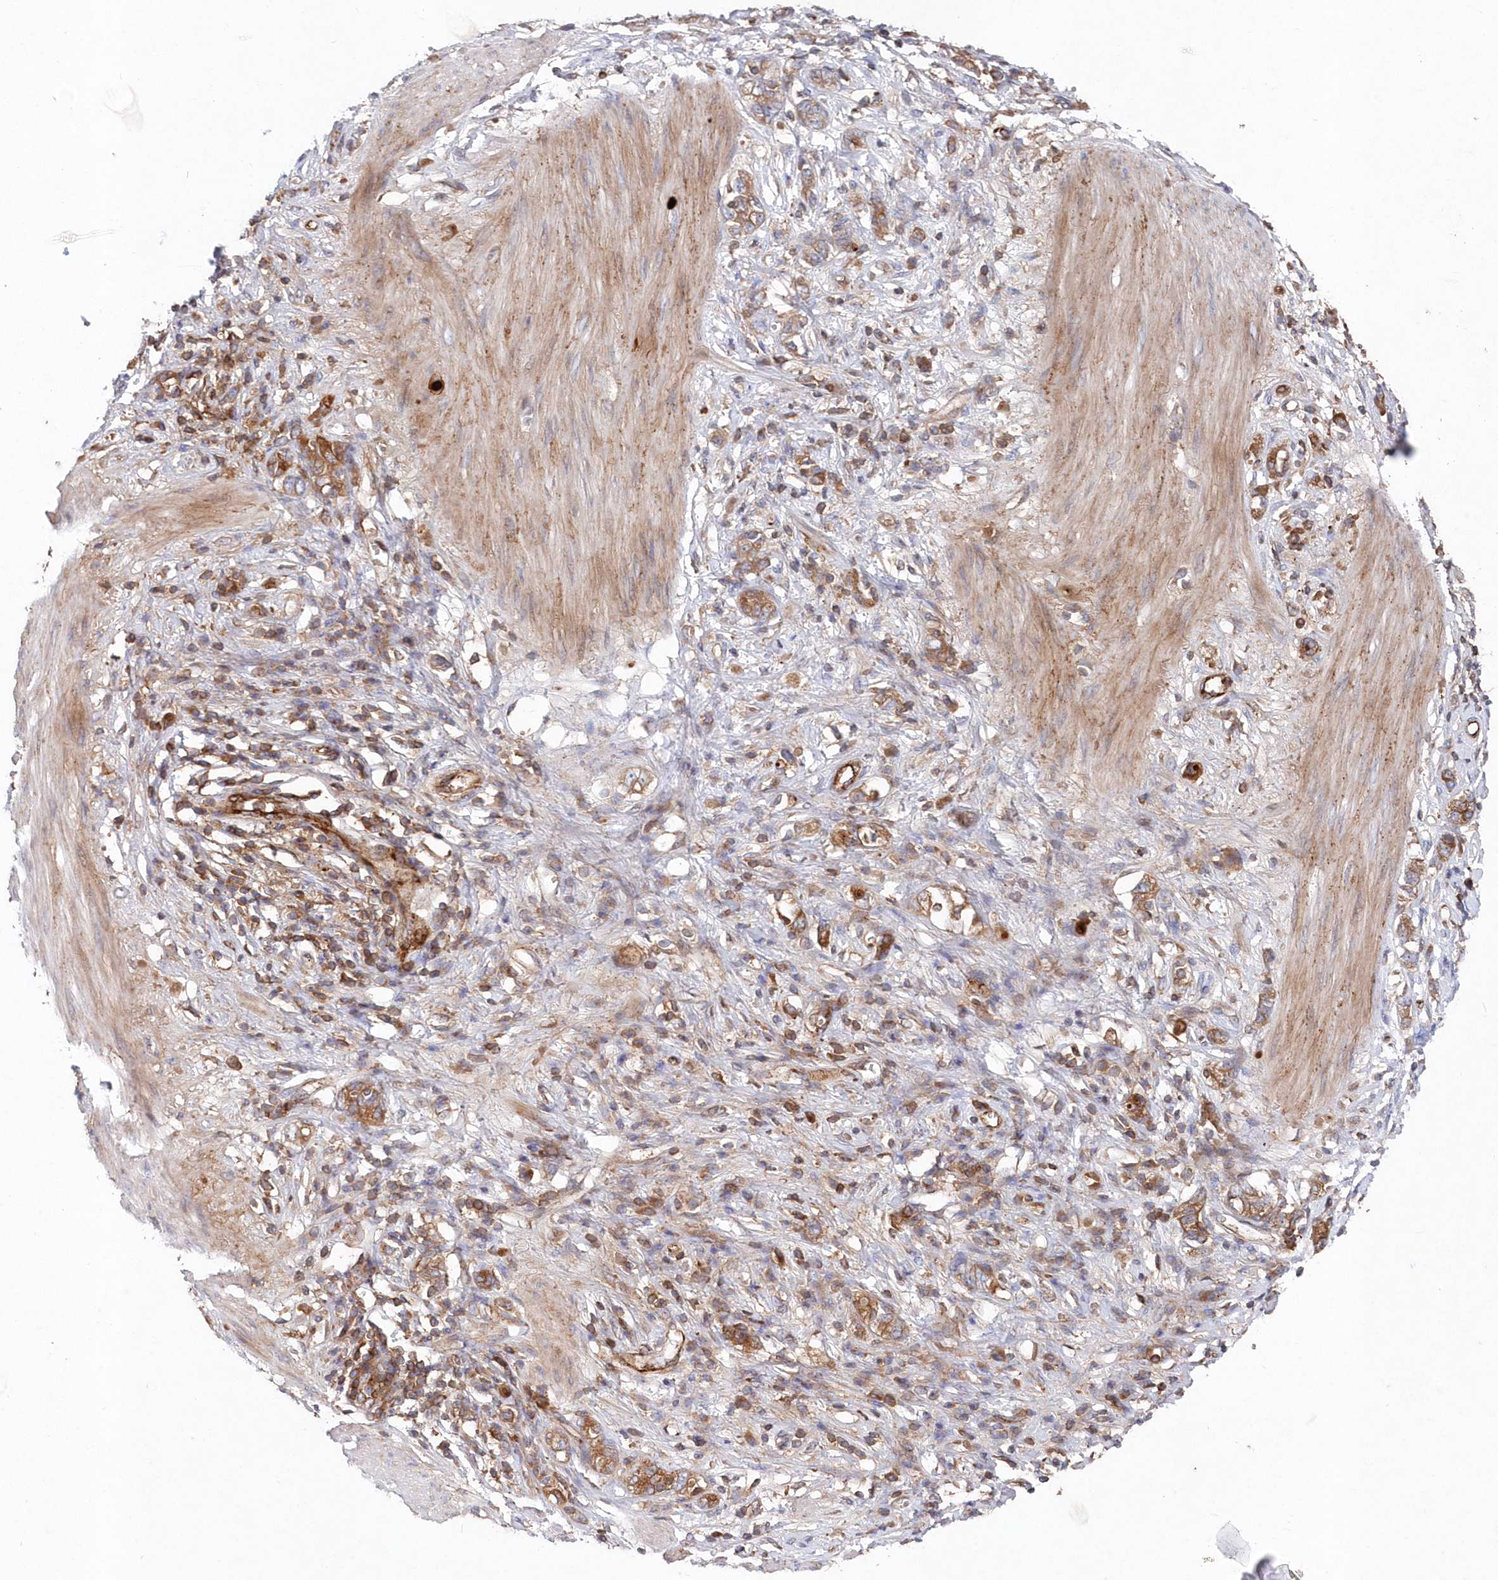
{"staining": {"intensity": "moderate", "quantity": ">75%", "location": "cytoplasmic/membranous"}, "tissue": "stomach cancer", "cell_type": "Tumor cells", "image_type": "cancer", "snomed": [{"axis": "morphology", "description": "Adenocarcinoma, NOS"}, {"axis": "topography", "description": "Stomach"}], "caption": "Protein expression analysis of stomach cancer shows moderate cytoplasmic/membranous positivity in approximately >75% of tumor cells. (Brightfield microscopy of DAB IHC at high magnification).", "gene": "ABHD14B", "patient": {"sex": "female", "age": 76}}